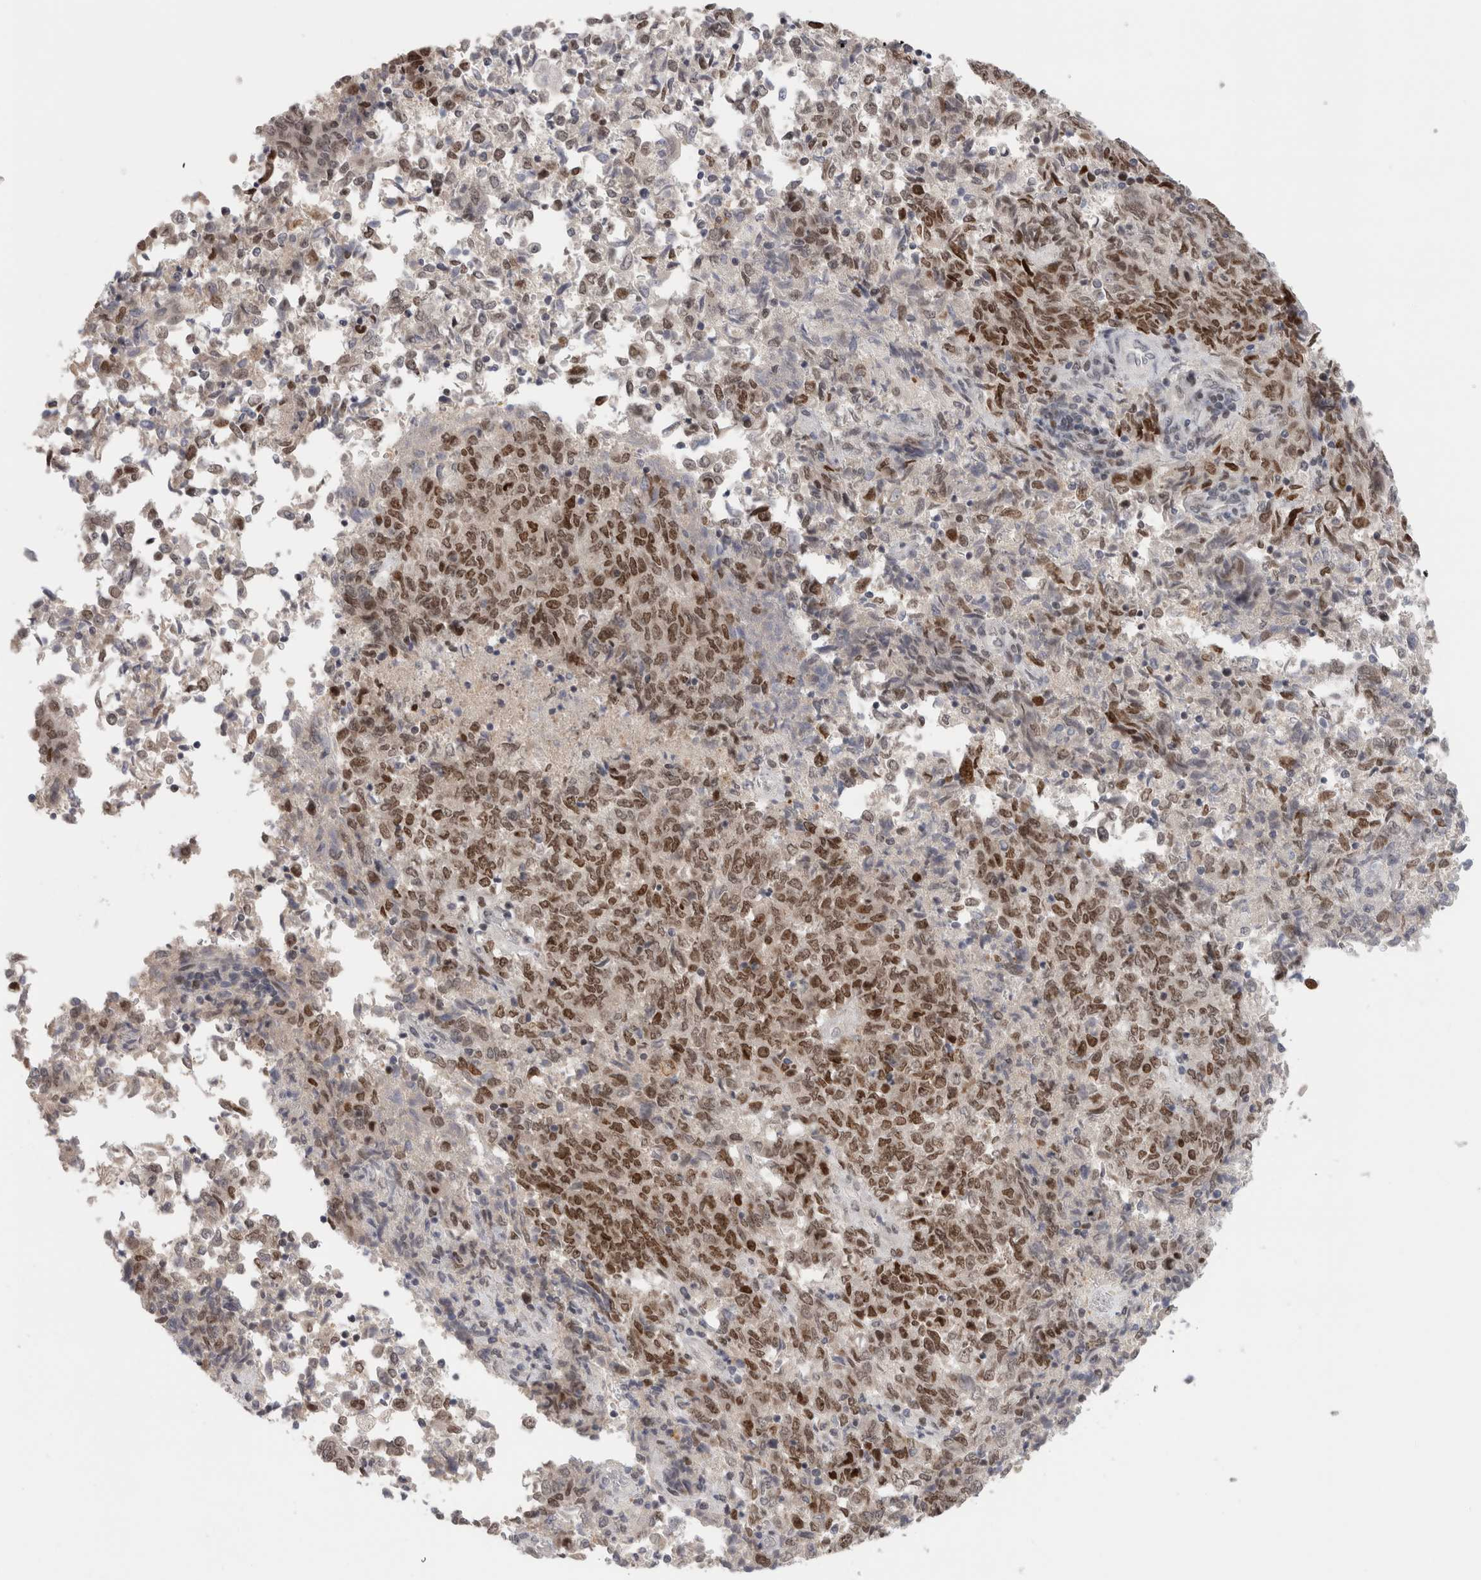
{"staining": {"intensity": "moderate", "quantity": ">75%", "location": "nuclear"}, "tissue": "endometrial cancer", "cell_type": "Tumor cells", "image_type": "cancer", "snomed": [{"axis": "morphology", "description": "Adenocarcinoma, NOS"}, {"axis": "topography", "description": "Endometrium"}], "caption": "Human endometrial cancer (adenocarcinoma) stained for a protein (brown) demonstrates moderate nuclear positive staining in about >75% of tumor cells.", "gene": "ZNF521", "patient": {"sex": "female", "age": 80}}